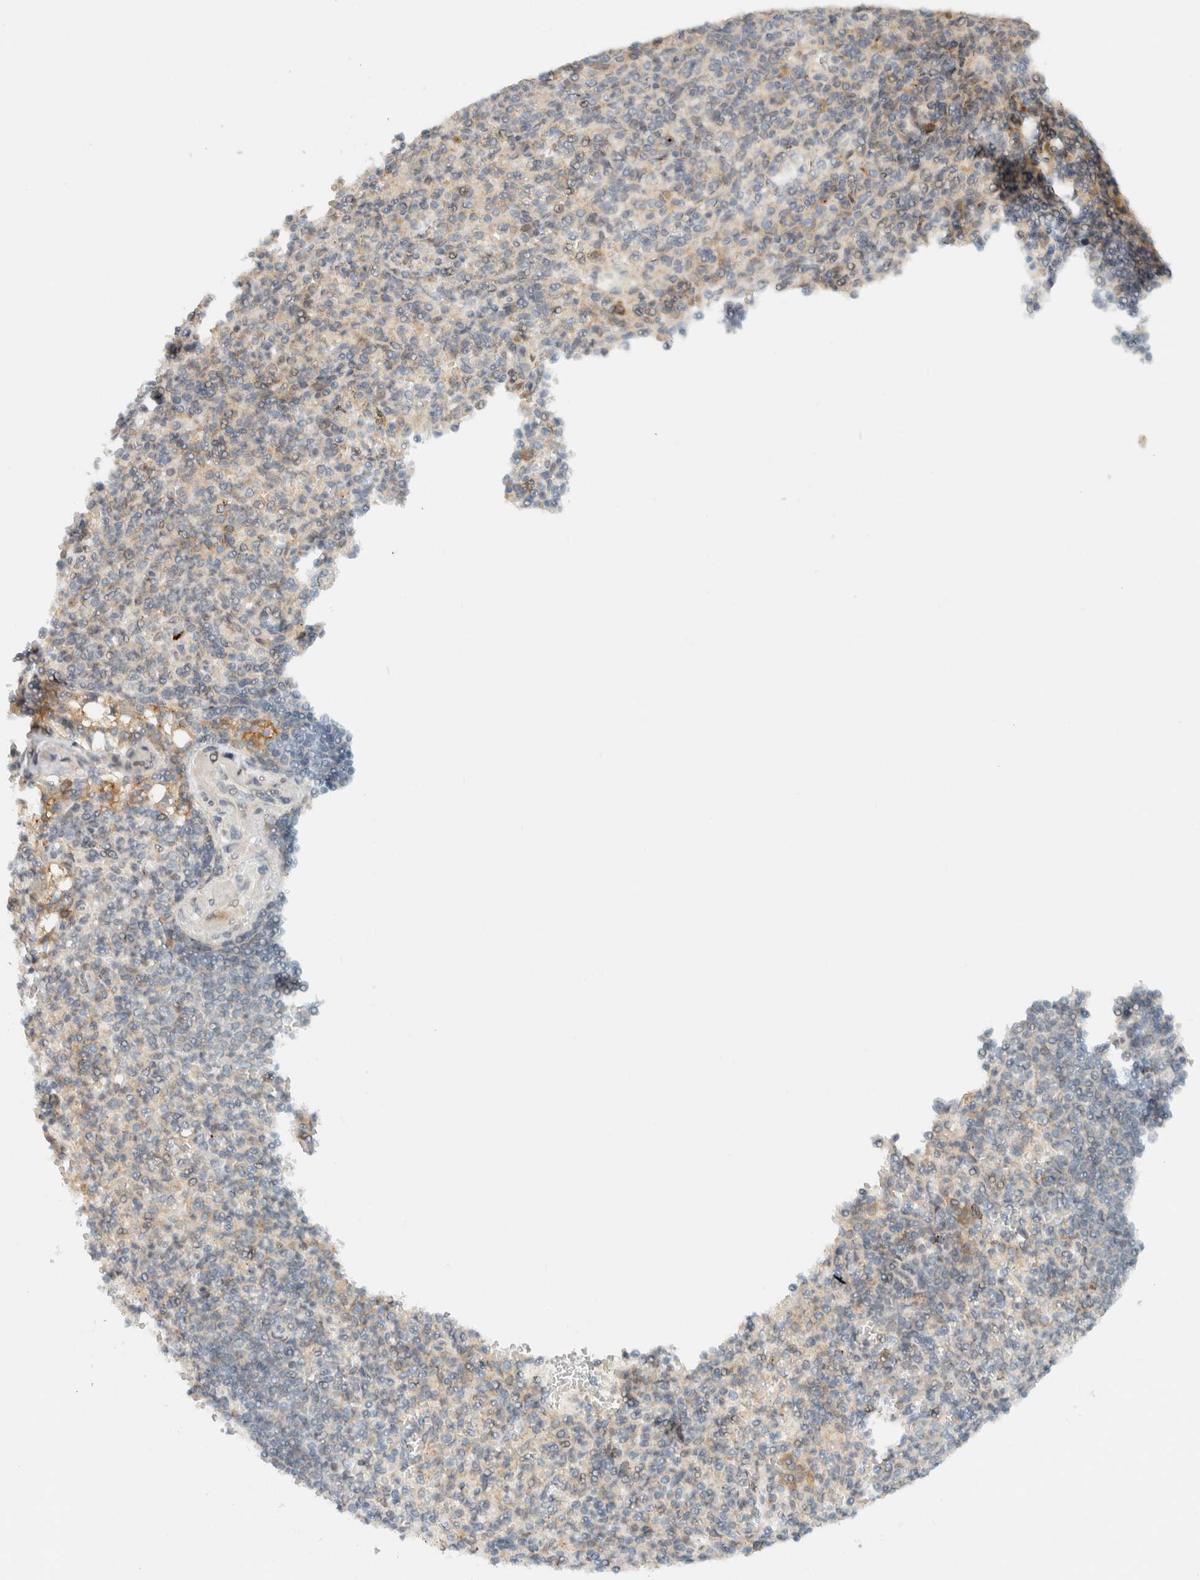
{"staining": {"intensity": "negative", "quantity": "none", "location": "none"}, "tissue": "spleen", "cell_type": "Cells in red pulp", "image_type": "normal", "snomed": [{"axis": "morphology", "description": "Normal tissue, NOS"}, {"axis": "topography", "description": "Spleen"}], "caption": "This is an IHC image of unremarkable human spleen. There is no positivity in cells in red pulp.", "gene": "ITPRID1", "patient": {"sex": "female", "age": 74}}